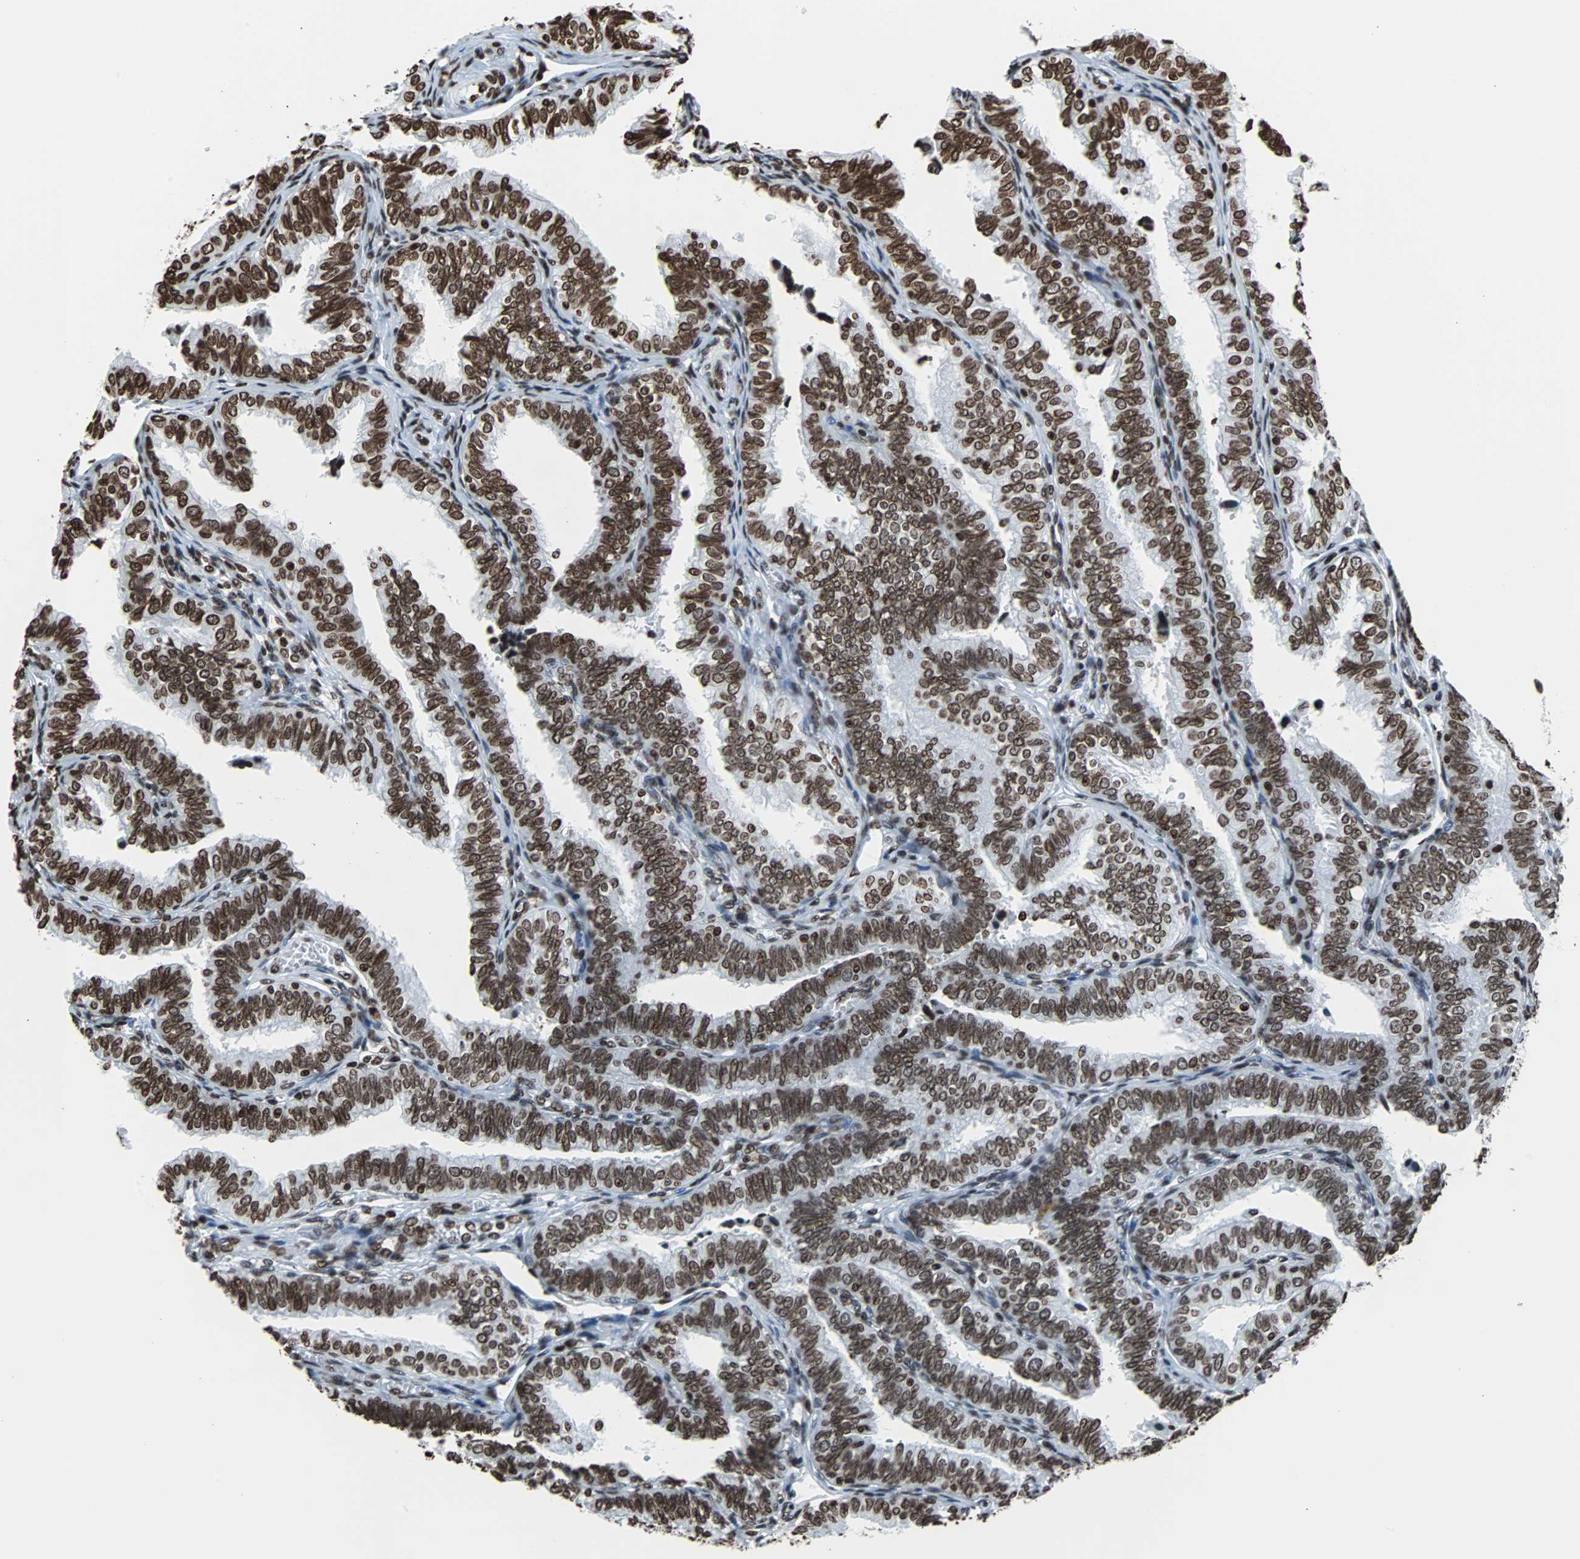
{"staining": {"intensity": "strong", "quantity": ">75%", "location": "nuclear"}, "tissue": "fallopian tube", "cell_type": "Glandular cells", "image_type": "normal", "snomed": [{"axis": "morphology", "description": "Normal tissue, NOS"}, {"axis": "topography", "description": "Fallopian tube"}], "caption": "Protein expression analysis of normal human fallopian tube reveals strong nuclear expression in approximately >75% of glandular cells. Using DAB (brown) and hematoxylin (blue) stains, captured at high magnification using brightfield microscopy.", "gene": "H2BC18", "patient": {"sex": "female", "age": 46}}